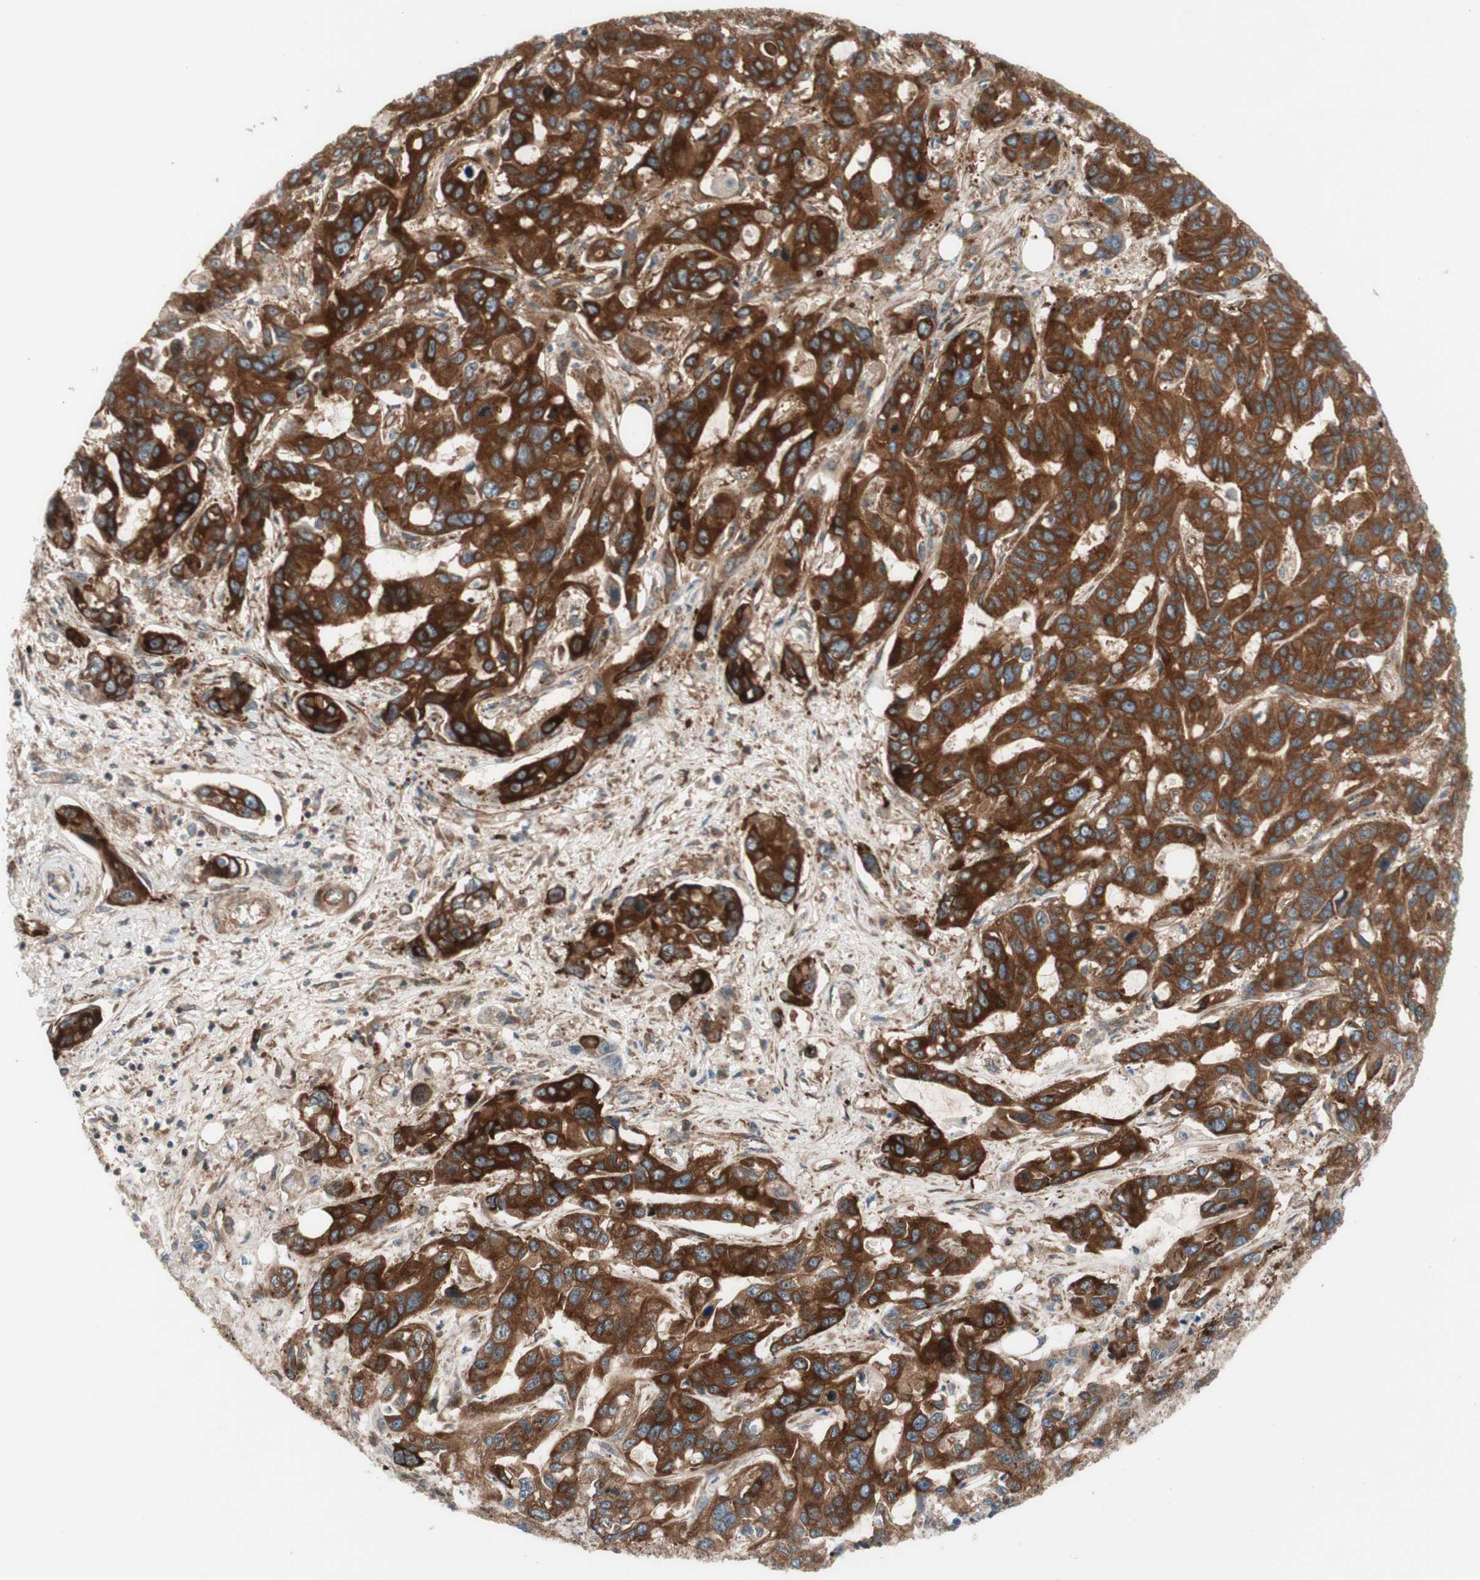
{"staining": {"intensity": "strong", "quantity": ">75%", "location": "cytoplasmic/membranous"}, "tissue": "liver cancer", "cell_type": "Tumor cells", "image_type": "cancer", "snomed": [{"axis": "morphology", "description": "Cholangiocarcinoma"}, {"axis": "topography", "description": "Liver"}], "caption": "There is high levels of strong cytoplasmic/membranous staining in tumor cells of cholangiocarcinoma (liver), as demonstrated by immunohistochemical staining (brown color).", "gene": "CCN4", "patient": {"sex": "female", "age": 65}}